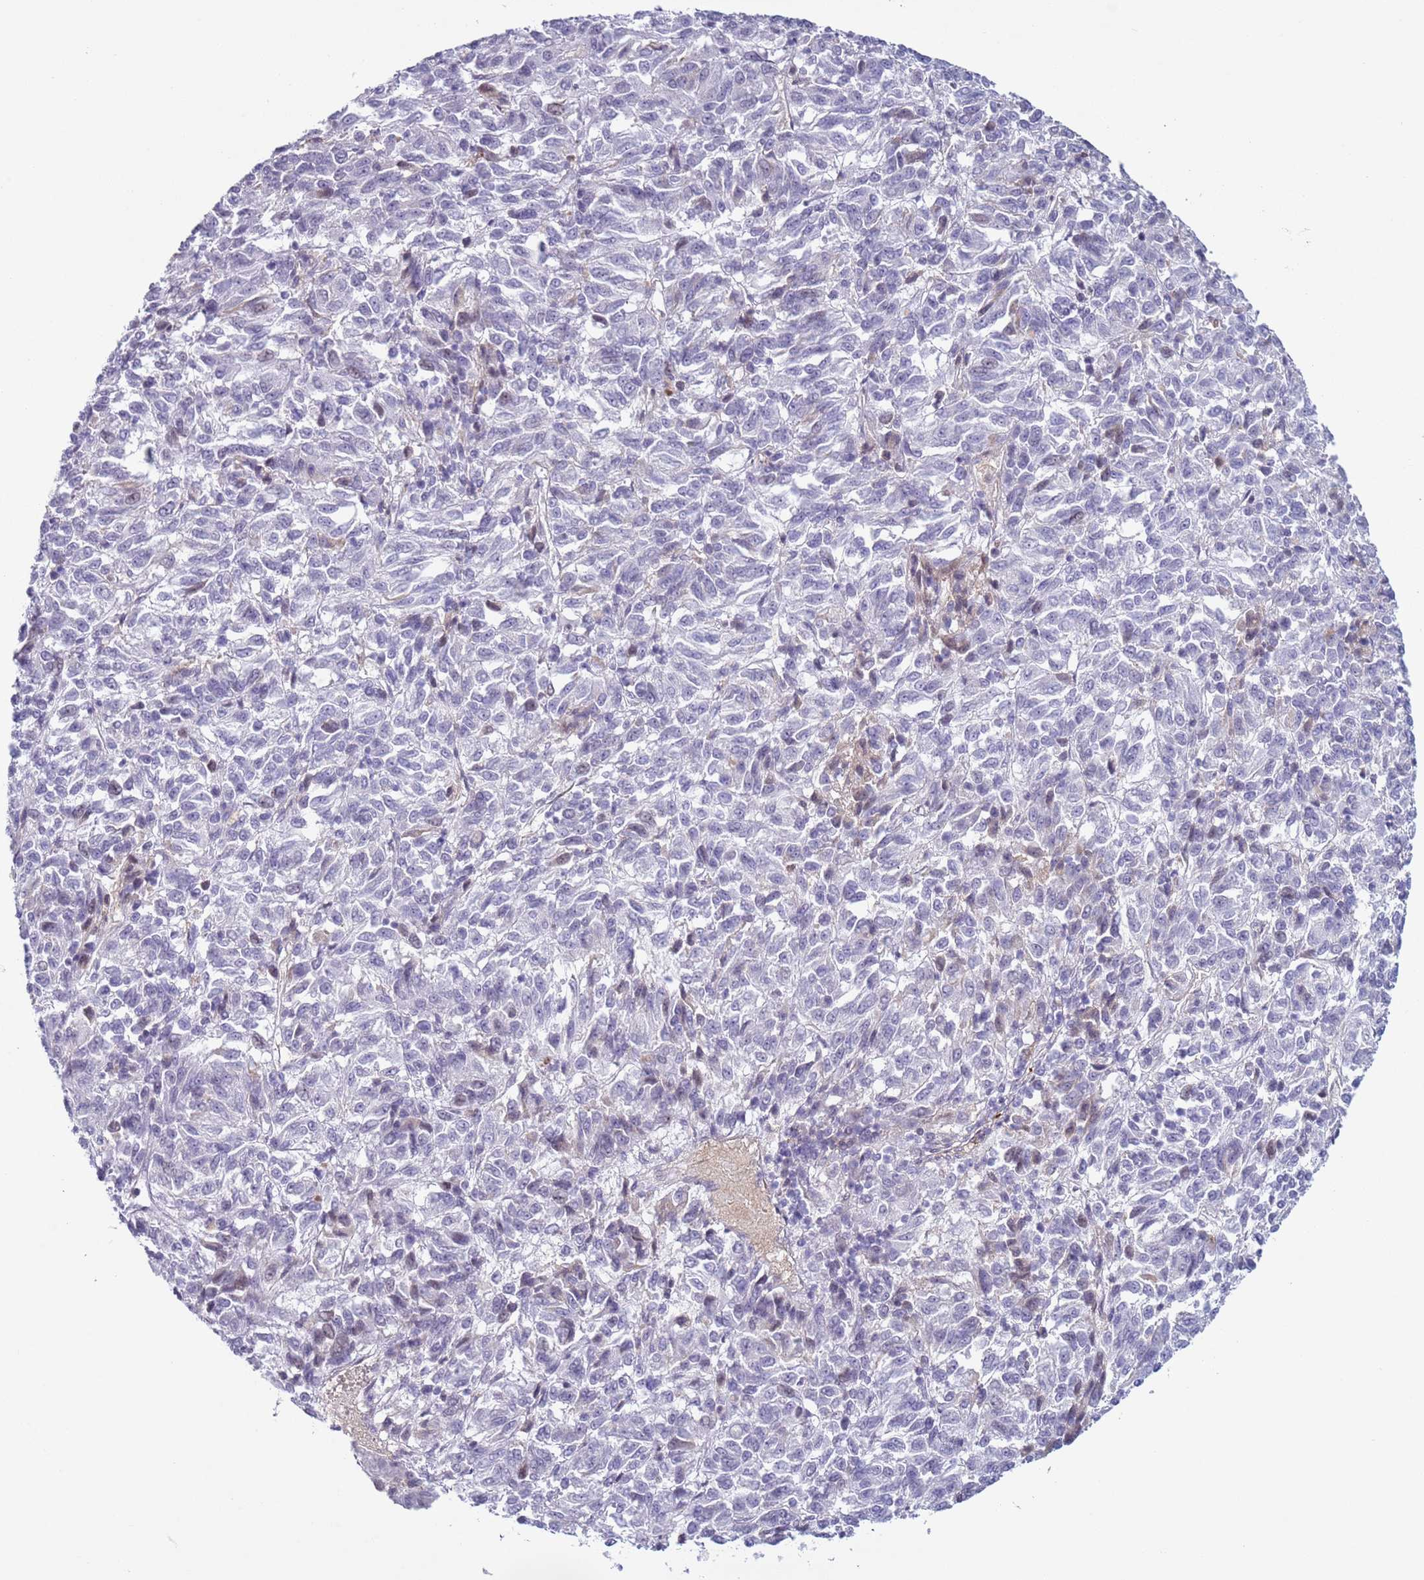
{"staining": {"intensity": "negative", "quantity": "none", "location": "none"}, "tissue": "melanoma", "cell_type": "Tumor cells", "image_type": "cancer", "snomed": [{"axis": "morphology", "description": "Malignant melanoma, Metastatic site"}, {"axis": "topography", "description": "Lung"}], "caption": "An image of melanoma stained for a protein demonstrates no brown staining in tumor cells.", "gene": "NPAP1", "patient": {"sex": "male", "age": 64}}